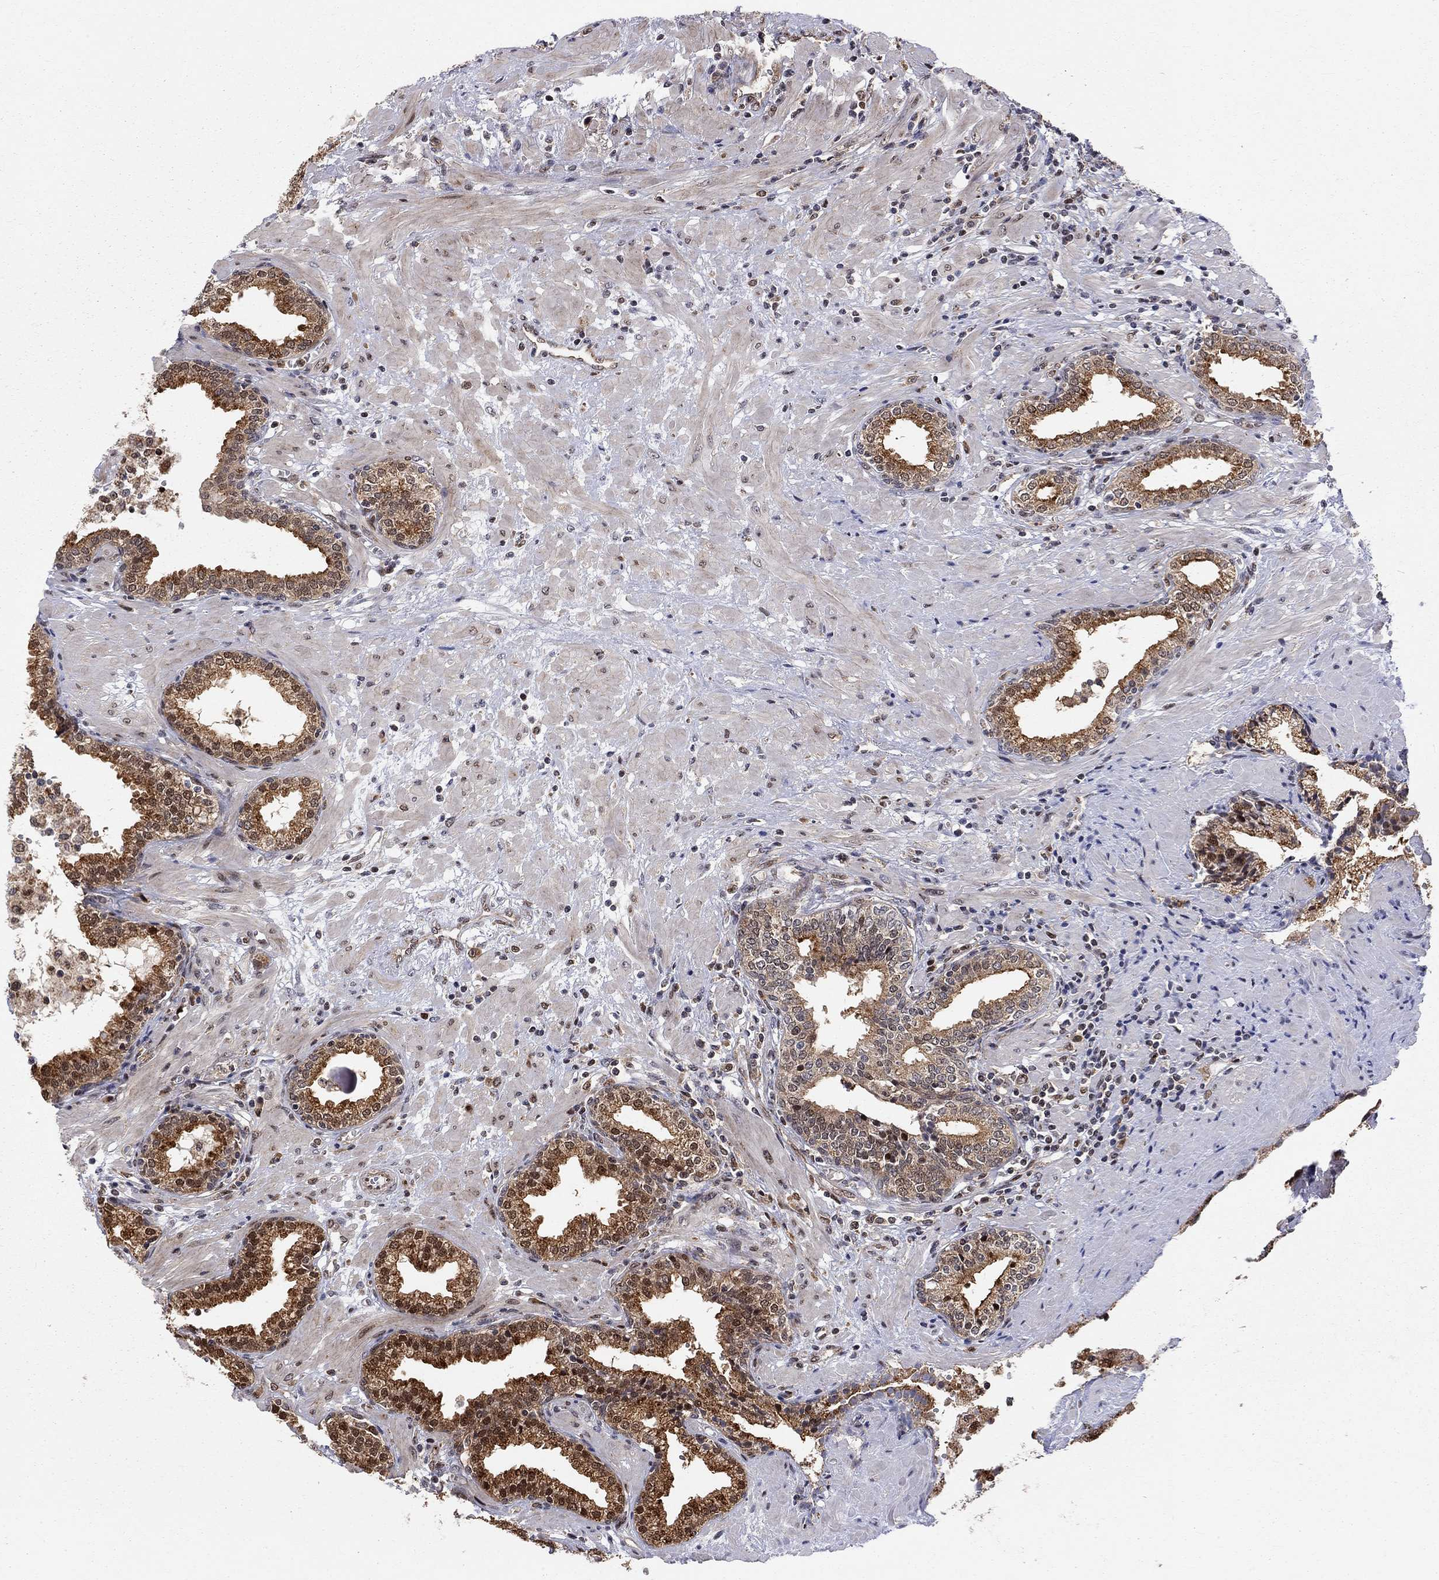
{"staining": {"intensity": "strong", "quantity": "25%-75%", "location": "cytoplasmic/membranous,nuclear"}, "tissue": "prostate", "cell_type": "Glandular cells", "image_type": "normal", "snomed": [{"axis": "morphology", "description": "Normal tissue, NOS"}, {"axis": "topography", "description": "Prostate"}], "caption": "Immunohistochemical staining of unremarkable prostate shows 25%-75% levels of strong cytoplasmic/membranous,nuclear protein expression in about 25%-75% of glandular cells. Immunohistochemistry (ihc) stains the protein in brown and the nuclei are stained blue.", "gene": "ELOB", "patient": {"sex": "male", "age": 64}}